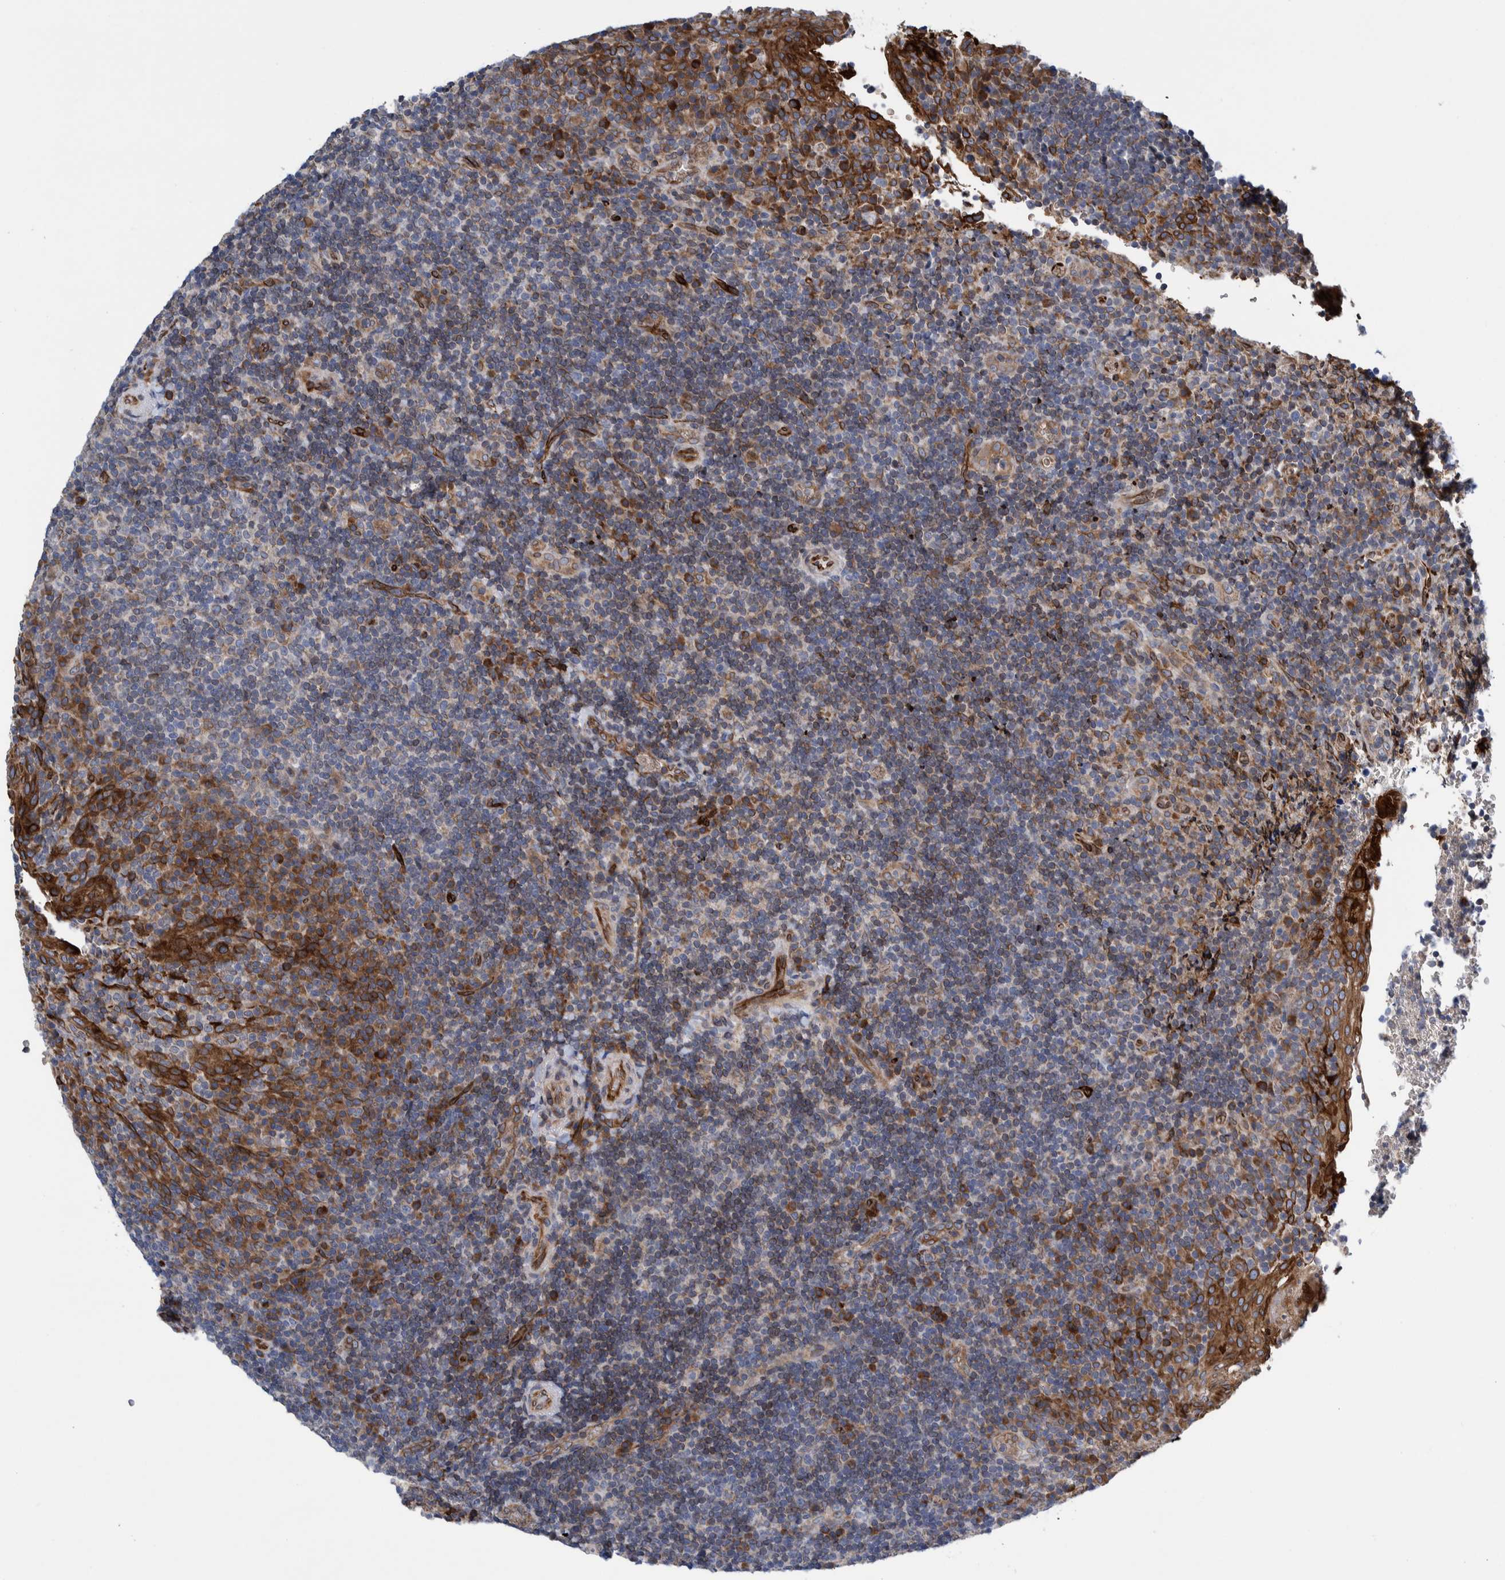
{"staining": {"intensity": "moderate", "quantity": "25%-75%", "location": "cytoplasmic/membranous"}, "tissue": "lymphoma", "cell_type": "Tumor cells", "image_type": "cancer", "snomed": [{"axis": "morphology", "description": "Malignant lymphoma, non-Hodgkin's type, High grade"}, {"axis": "topography", "description": "Tonsil"}], "caption": "The histopathology image exhibits immunohistochemical staining of high-grade malignant lymphoma, non-Hodgkin's type. There is moderate cytoplasmic/membranous expression is present in approximately 25%-75% of tumor cells.", "gene": "THEM6", "patient": {"sex": "female", "age": 36}}